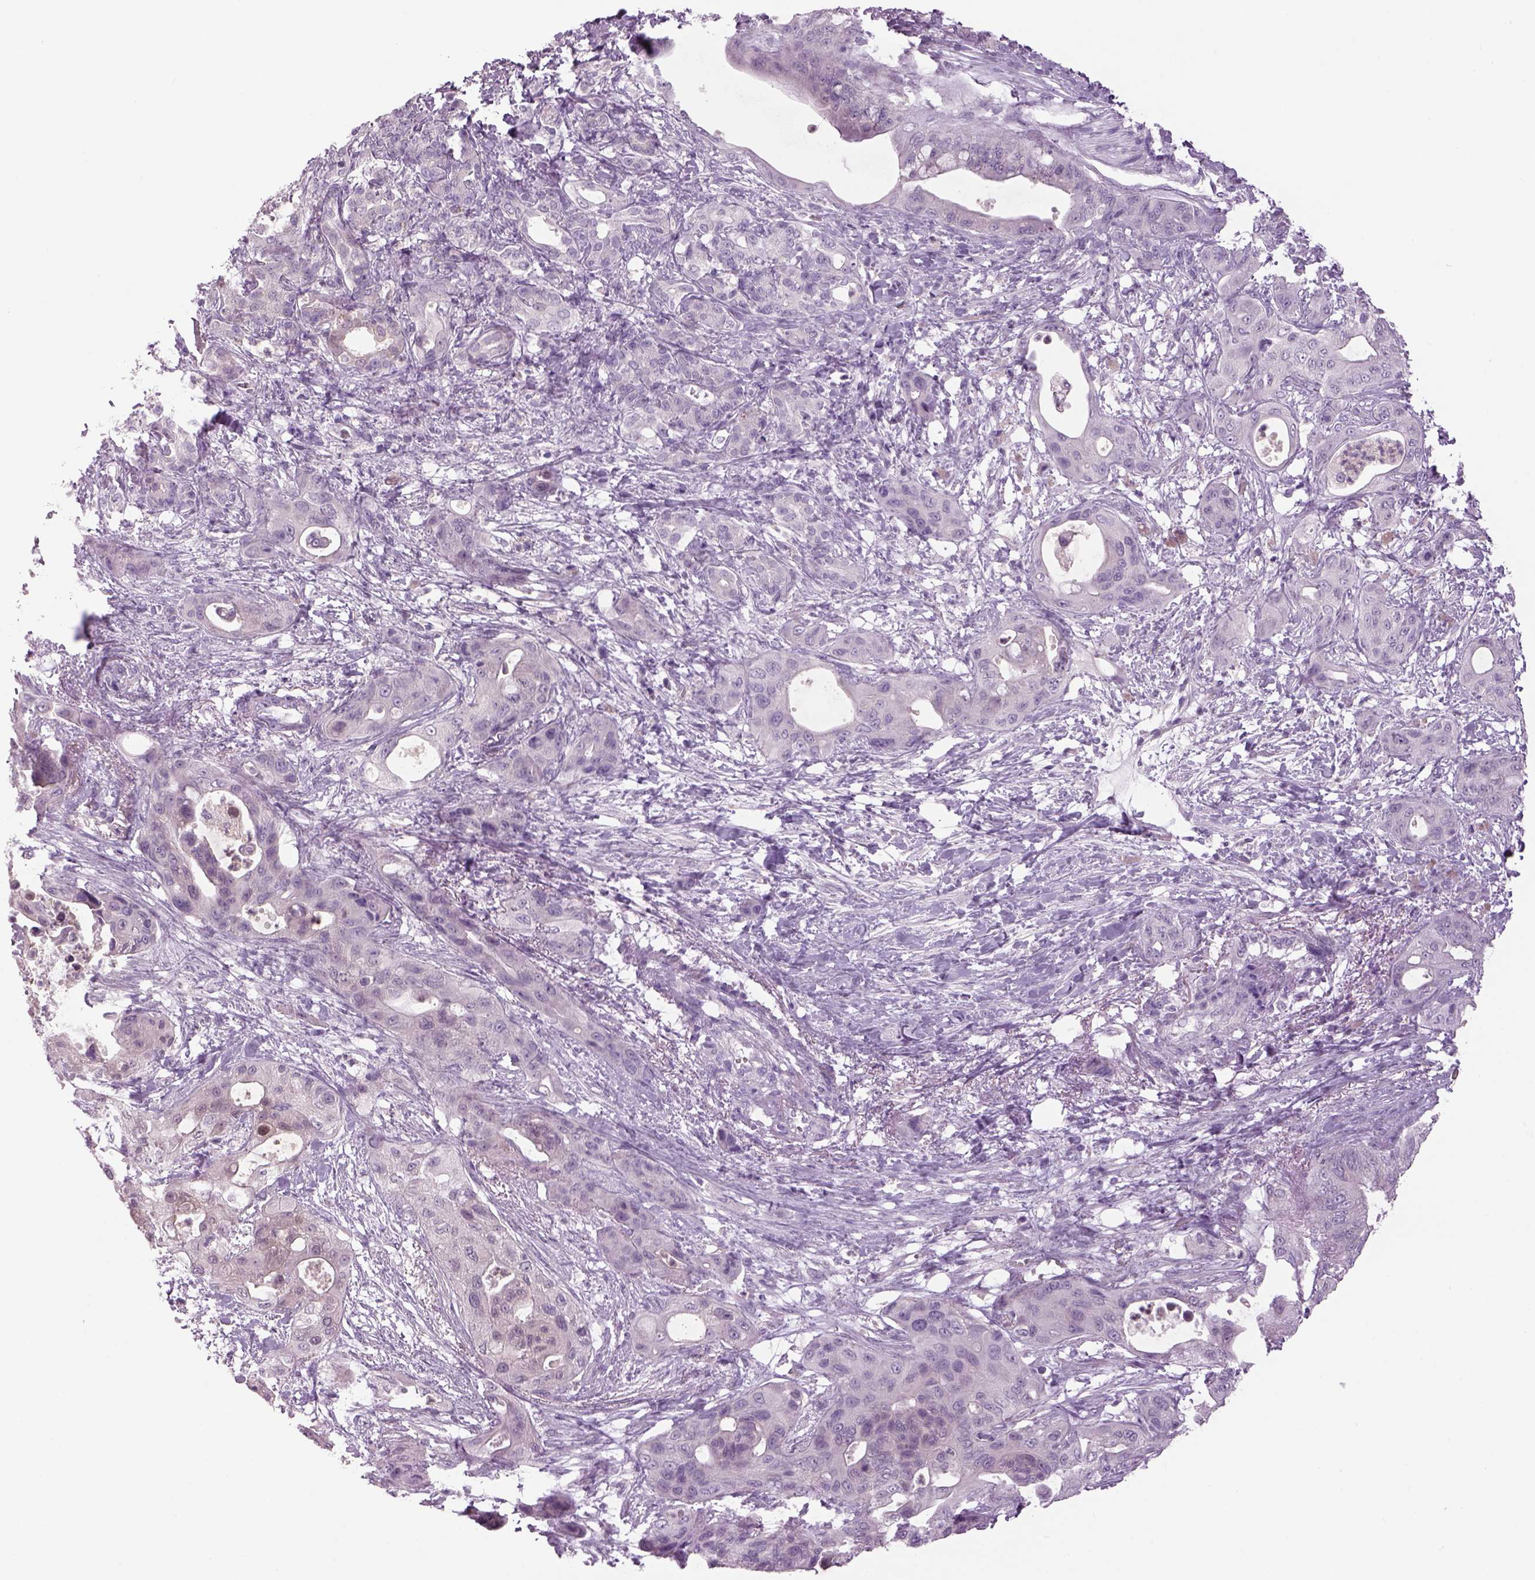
{"staining": {"intensity": "negative", "quantity": "none", "location": "none"}, "tissue": "pancreatic cancer", "cell_type": "Tumor cells", "image_type": "cancer", "snomed": [{"axis": "morphology", "description": "Adenocarcinoma, NOS"}, {"axis": "topography", "description": "Pancreas"}], "caption": "An image of human adenocarcinoma (pancreatic) is negative for staining in tumor cells.", "gene": "MDH1B", "patient": {"sex": "male", "age": 71}}